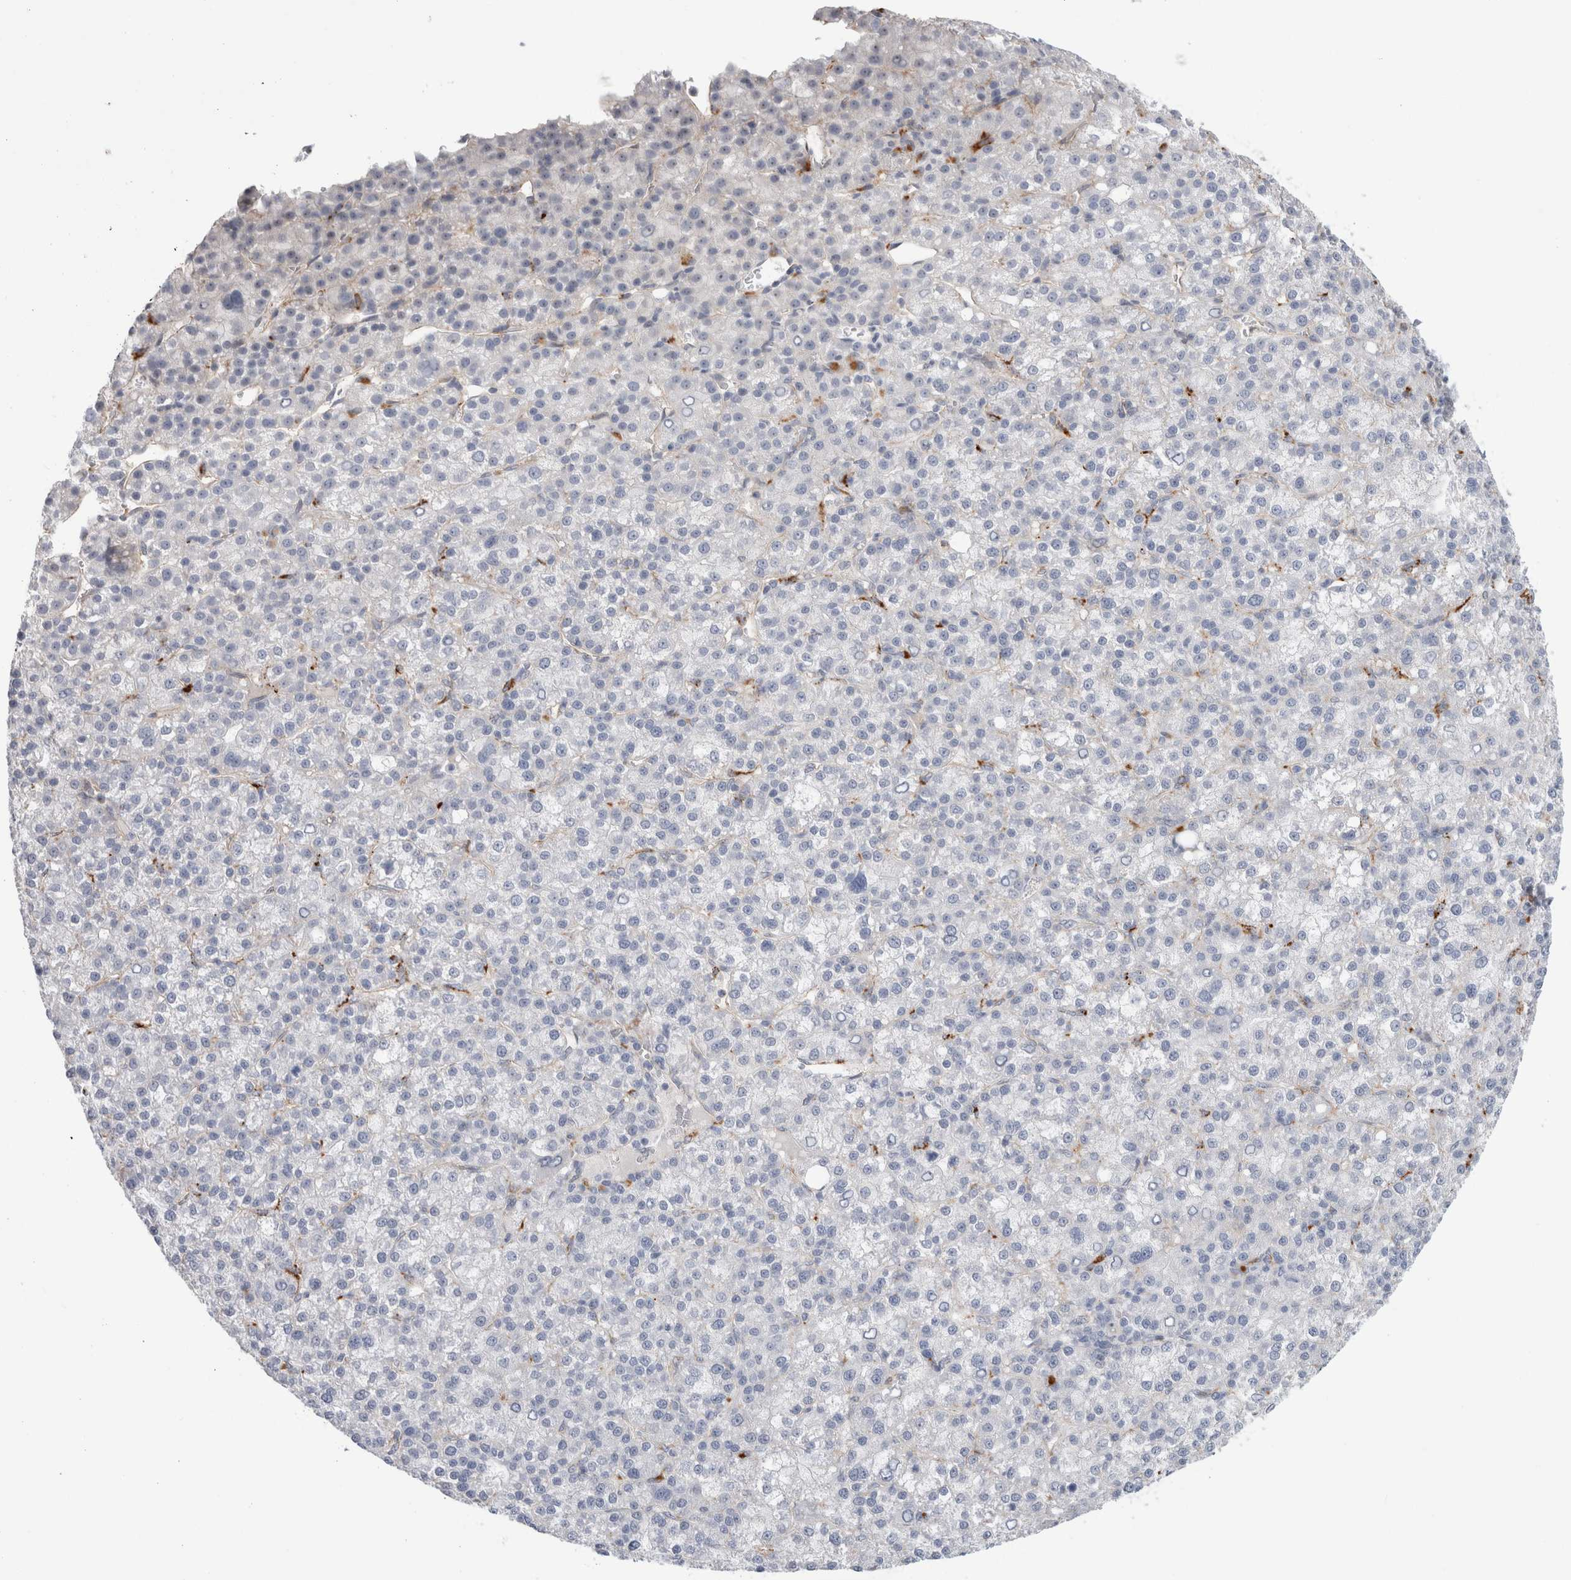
{"staining": {"intensity": "negative", "quantity": "none", "location": "none"}, "tissue": "liver cancer", "cell_type": "Tumor cells", "image_type": "cancer", "snomed": [{"axis": "morphology", "description": "Carcinoma, Hepatocellular, NOS"}, {"axis": "topography", "description": "Liver"}], "caption": "This is a image of IHC staining of liver cancer, which shows no staining in tumor cells.", "gene": "ANKMY1", "patient": {"sex": "female", "age": 58}}